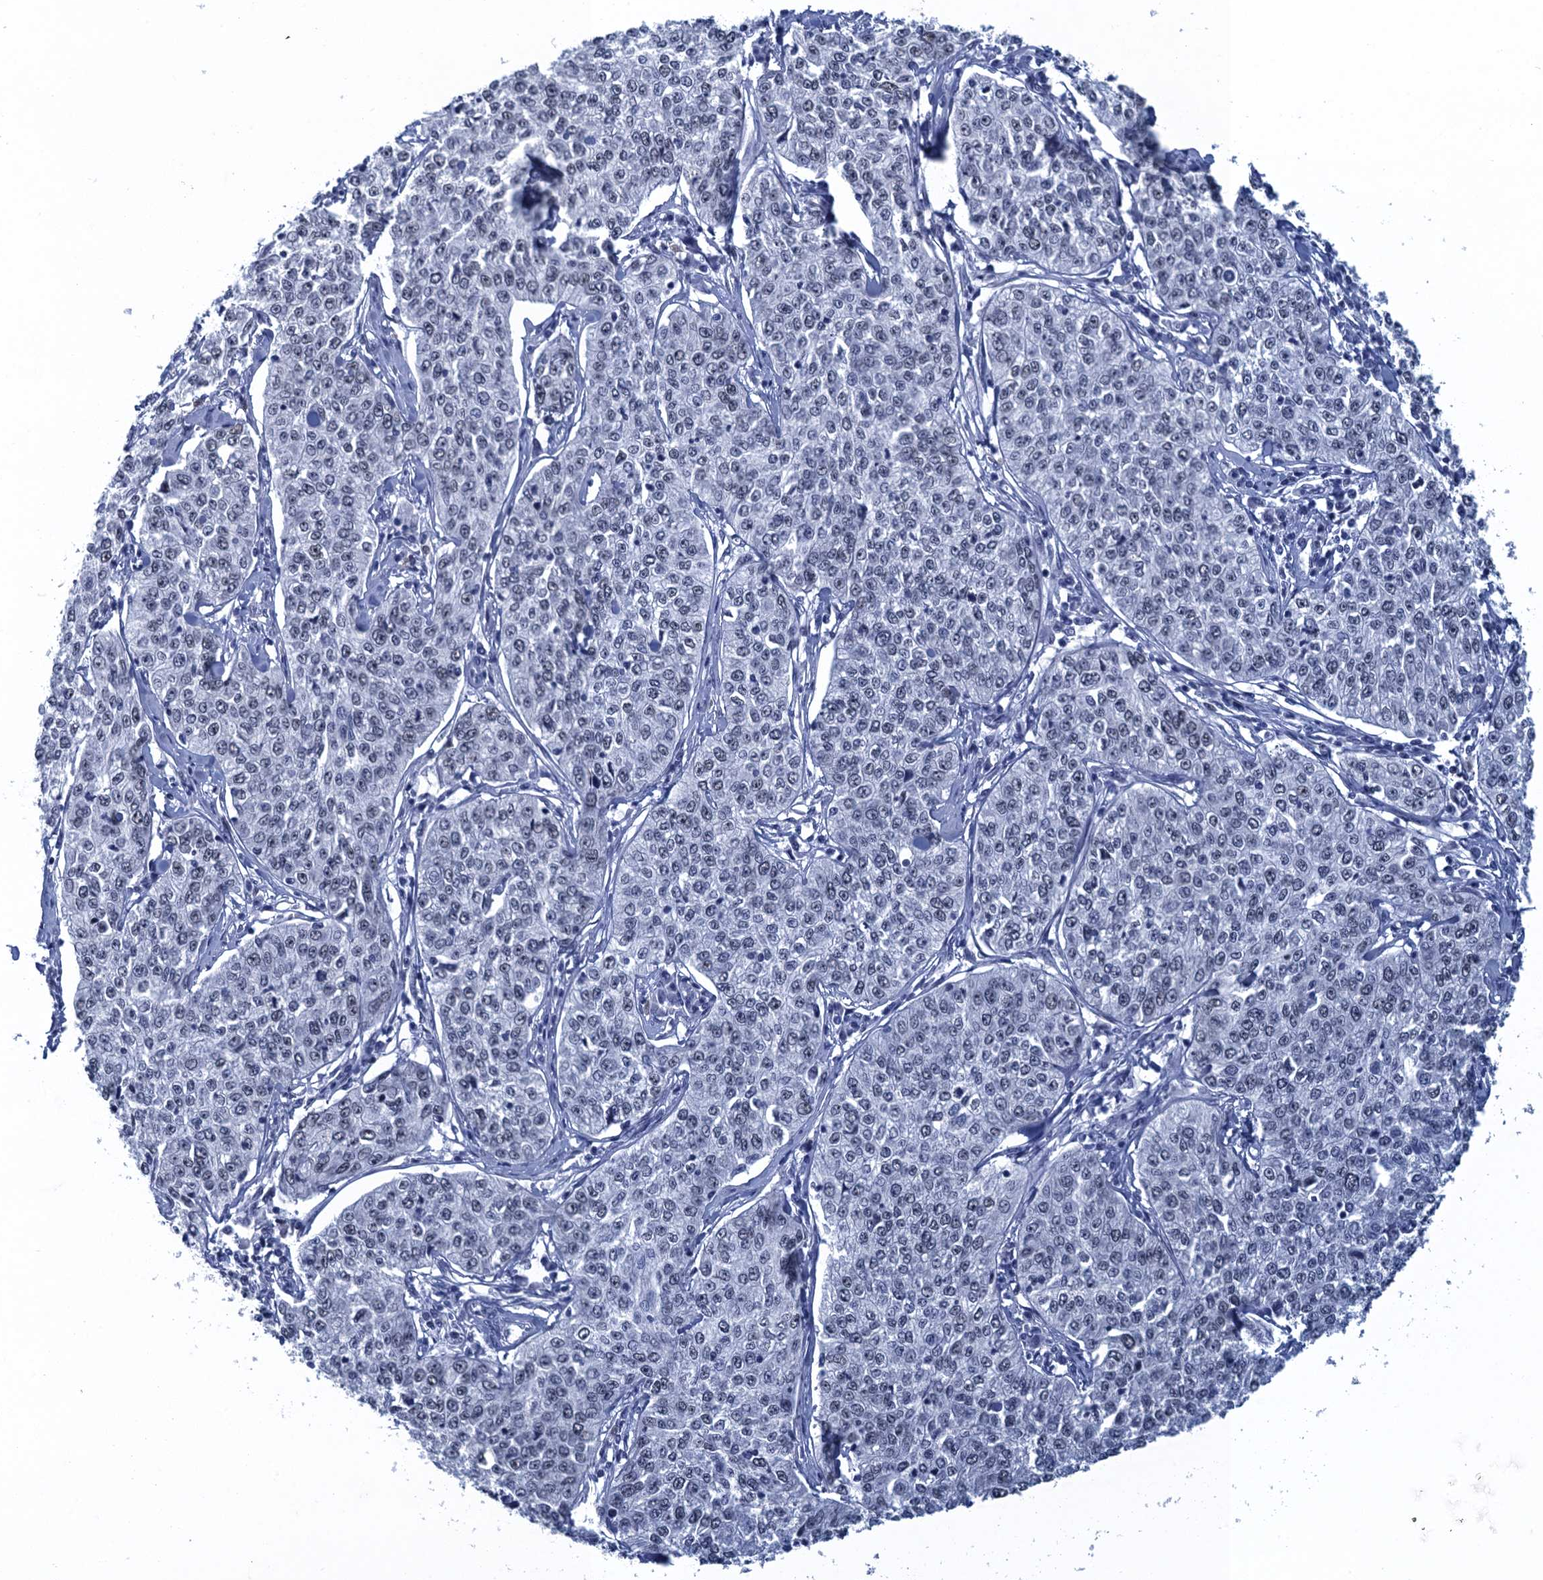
{"staining": {"intensity": "negative", "quantity": "none", "location": "none"}, "tissue": "cervical cancer", "cell_type": "Tumor cells", "image_type": "cancer", "snomed": [{"axis": "morphology", "description": "Squamous cell carcinoma, NOS"}, {"axis": "topography", "description": "Cervix"}], "caption": "A histopathology image of cervical cancer stained for a protein displays no brown staining in tumor cells.", "gene": "GINS3", "patient": {"sex": "female", "age": 35}}